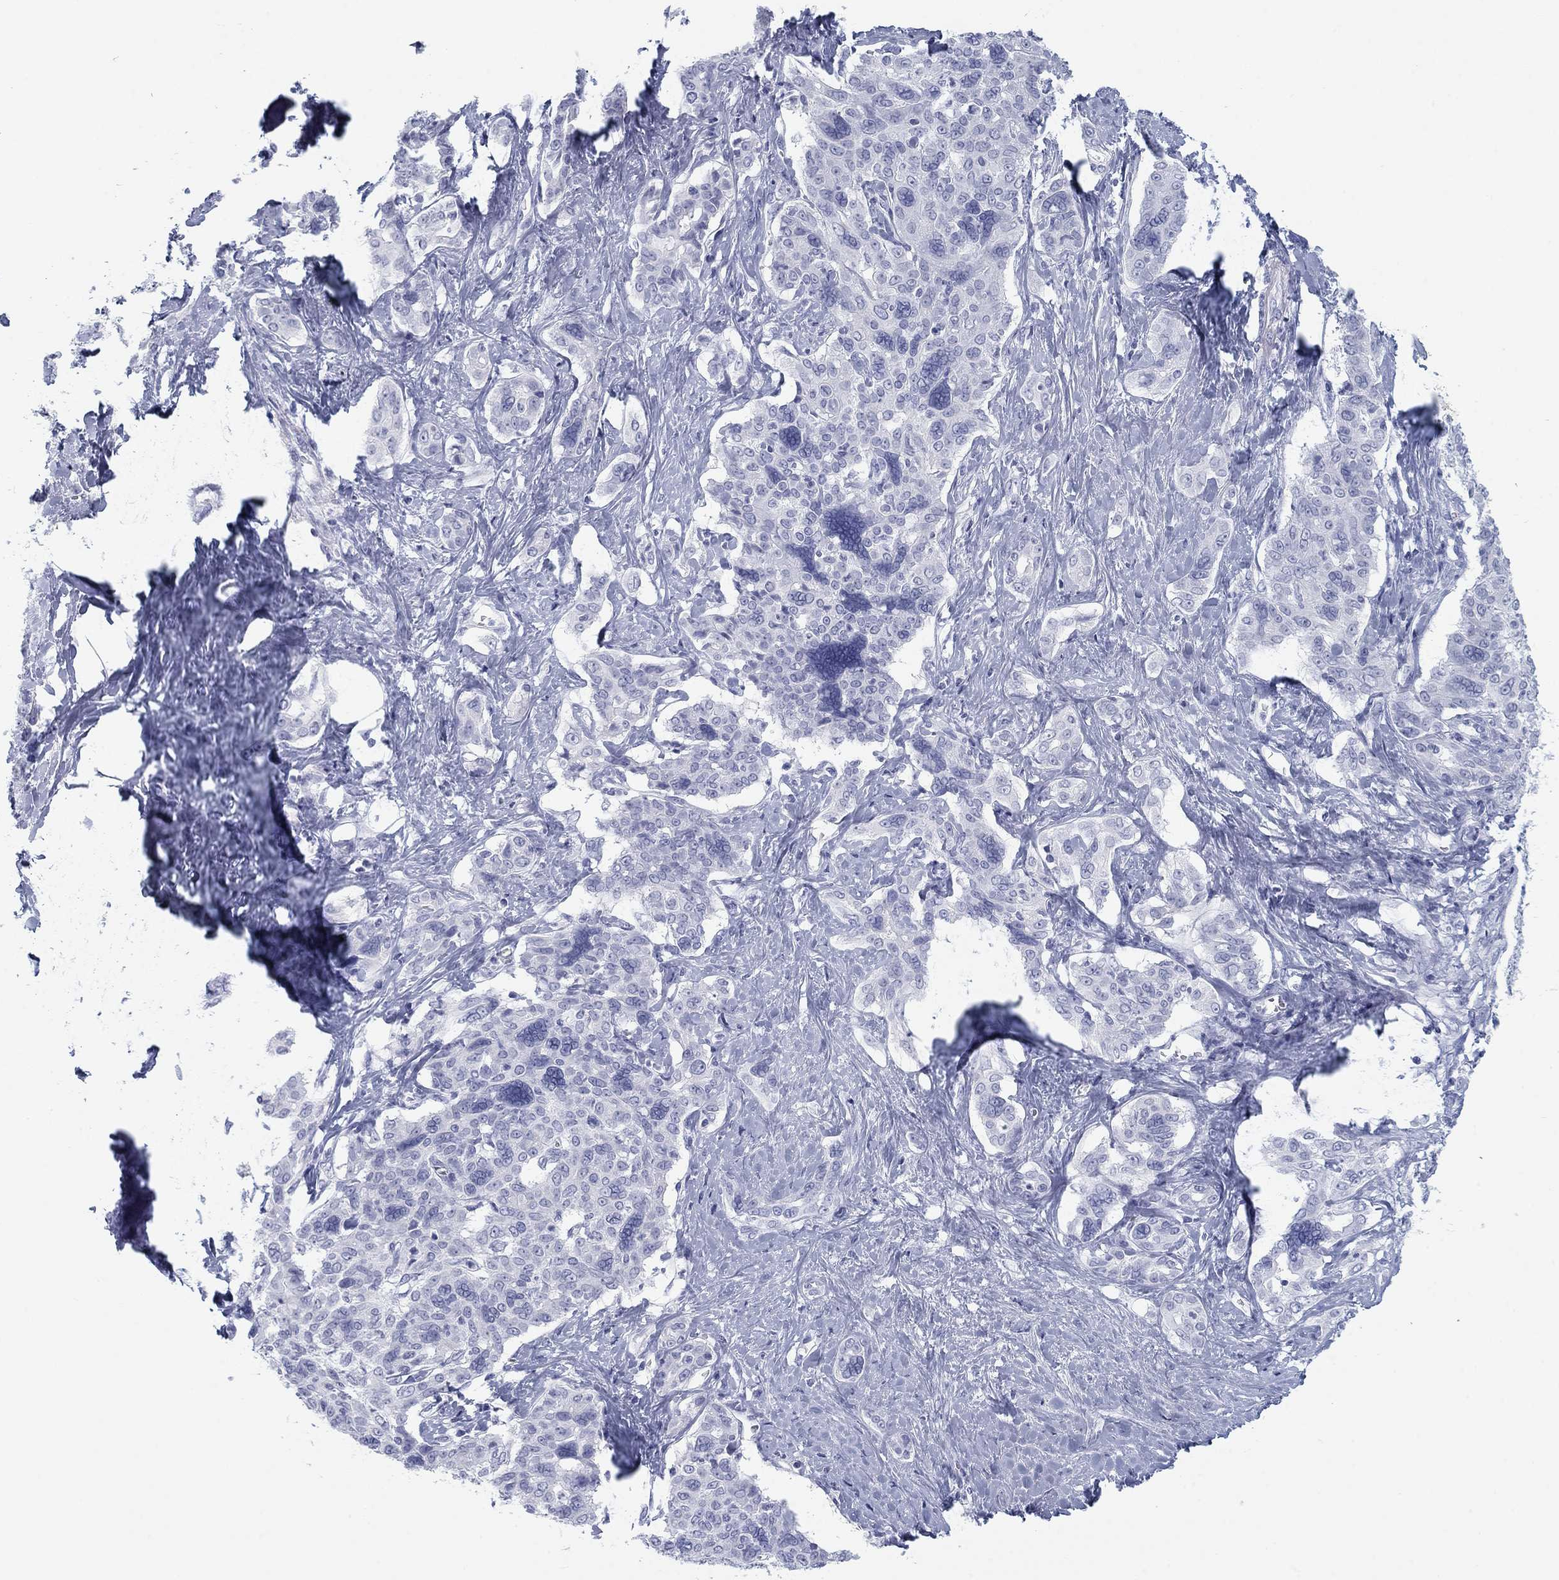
{"staining": {"intensity": "negative", "quantity": "none", "location": "none"}, "tissue": "liver cancer", "cell_type": "Tumor cells", "image_type": "cancer", "snomed": [{"axis": "morphology", "description": "Cholangiocarcinoma"}, {"axis": "topography", "description": "Liver"}], "caption": "High magnification brightfield microscopy of liver cholangiocarcinoma stained with DAB (brown) and counterstained with hematoxylin (blue): tumor cells show no significant expression. (Stains: DAB (3,3'-diaminobenzidine) immunohistochemistry (IHC) with hematoxylin counter stain, Microscopy: brightfield microscopy at high magnification).", "gene": "CALB1", "patient": {"sex": "female", "age": 47}}